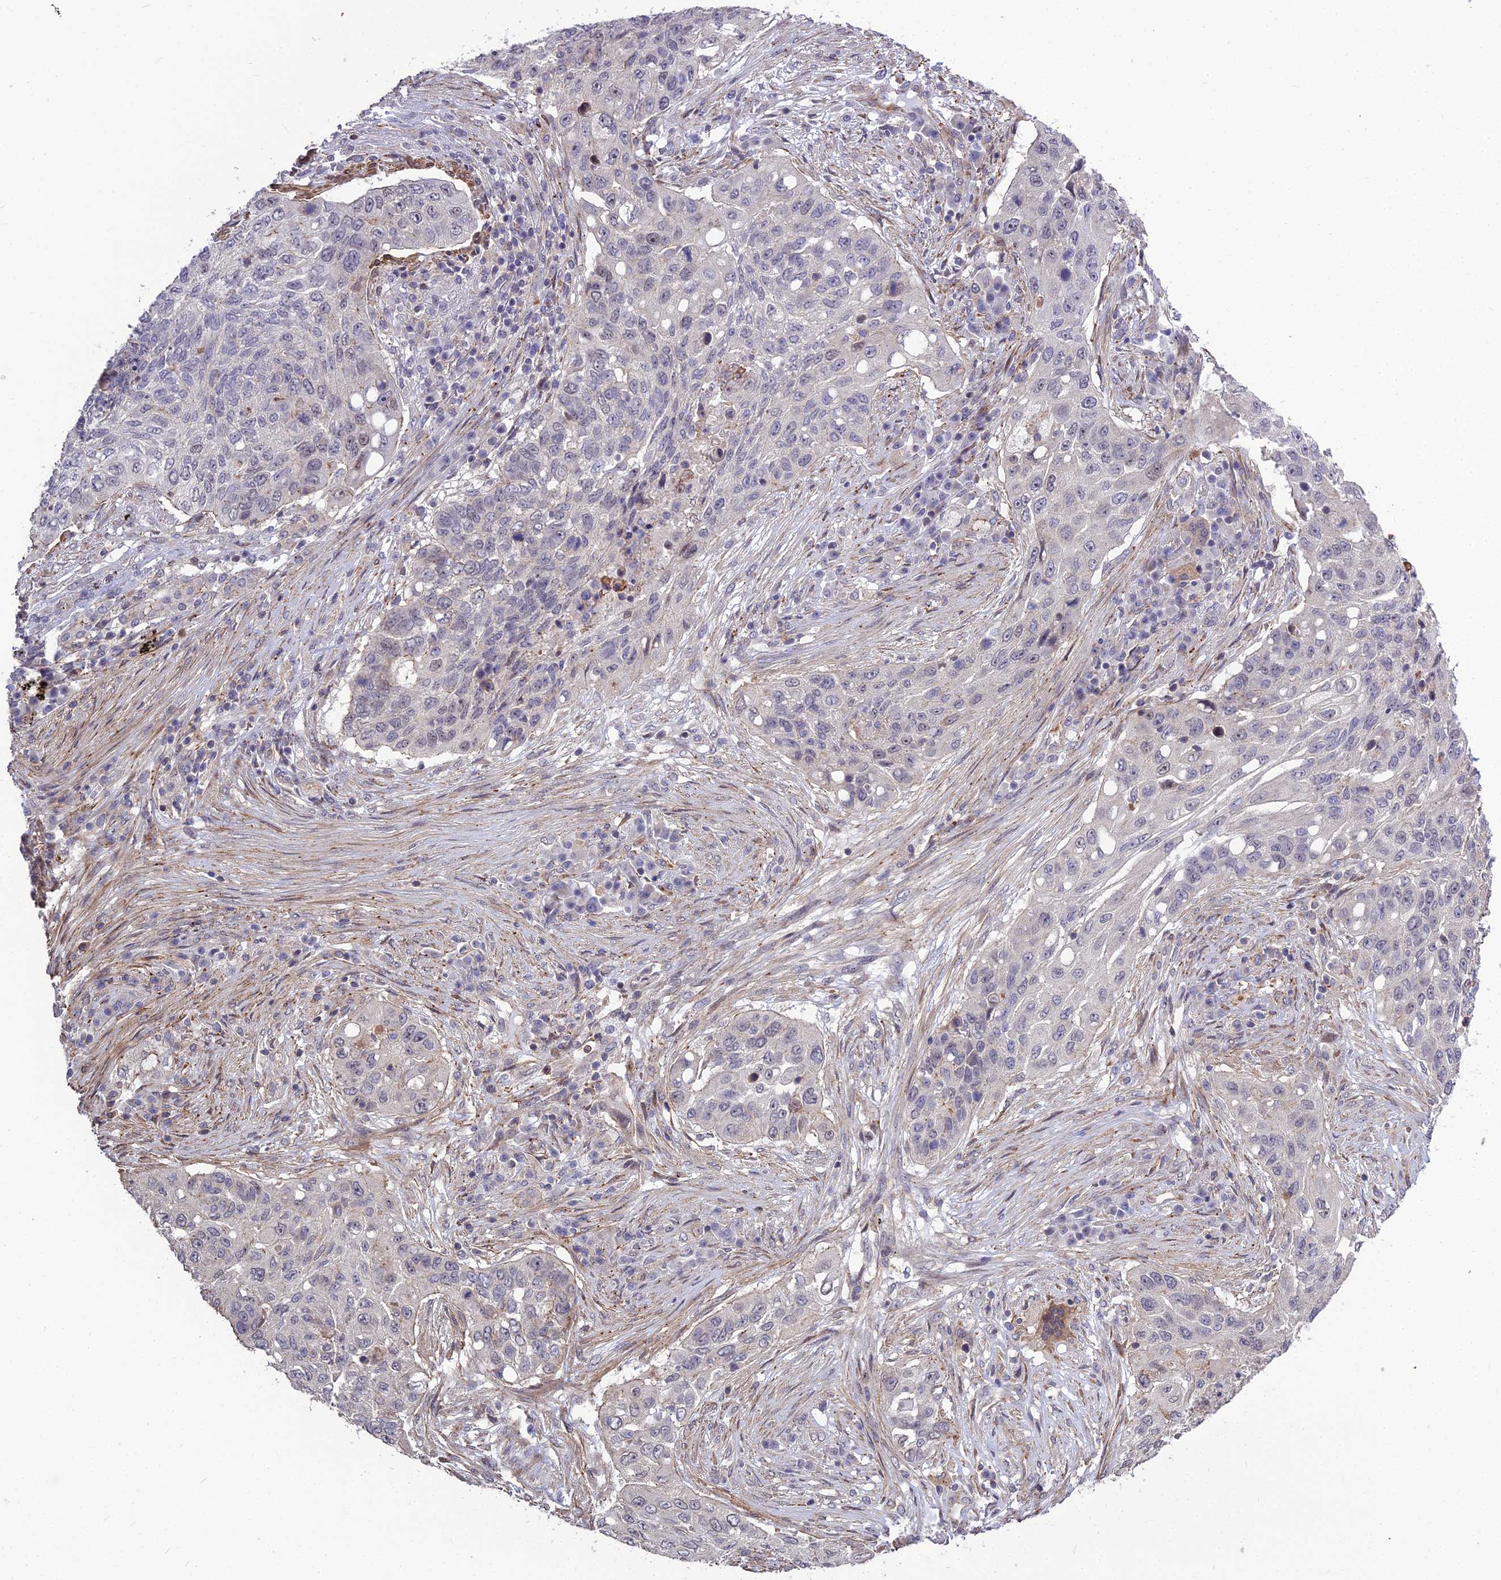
{"staining": {"intensity": "negative", "quantity": "none", "location": "none"}, "tissue": "lung cancer", "cell_type": "Tumor cells", "image_type": "cancer", "snomed": [{"axis": "morphology", "description": "Squamous cell carcinoma, NOS"}, {"axis": "topography", "description": "Lung"}], "caption": "High magnification brightfield microscopy of lung cancer stained with DAB (brown) and counterstained with hematoxylin (blue): tumor cells show no significant expression. (DAB (3,3'-diaminobenzidine) IHC, high magnification).", "gene": "TSPYL2", "patient": {"sex": "female", "age": 63}}